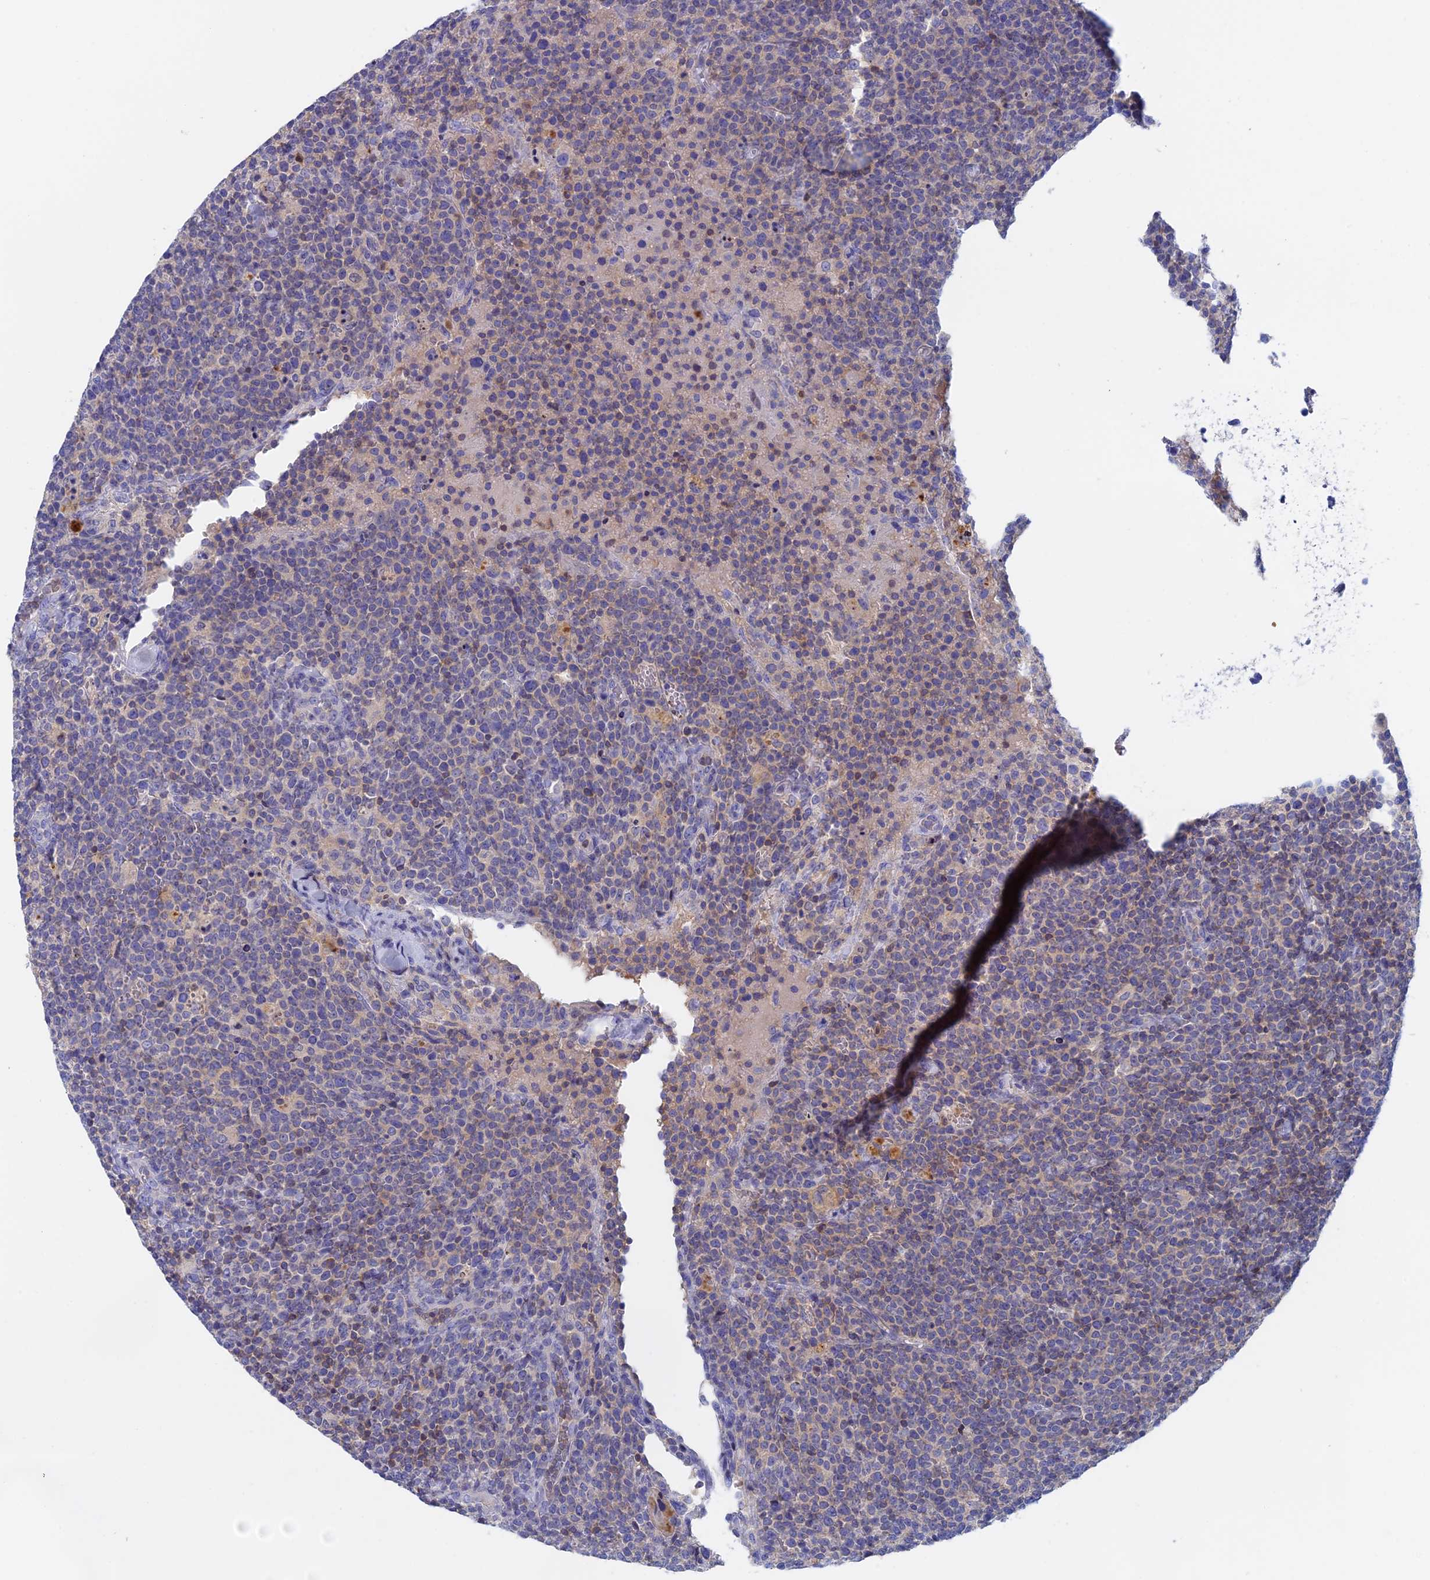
{"staining": {"intensity": "negative", "quantity": "none", "location": "none"}, "tissue": "lymphoma", "cell_type": "Tumor cells", "image_type": "cancer", "snomed": [{"axis": "morphology", "description": "Malignant lymphoma, non-Hodgkin's type, High grade"}, {"axis": "topography", "description": "Lymph node"}], "caption": "Lymphoma was stained to show a protein in brown. There is no significant staining in tumor cells. (Brightfield microscopy of DAB (3,3'-diaminobenzidine) immunohistochemistry (IHC) at high magnification).", "gene": "ACP7", "patient": {"sex": "male", "age": 61}}